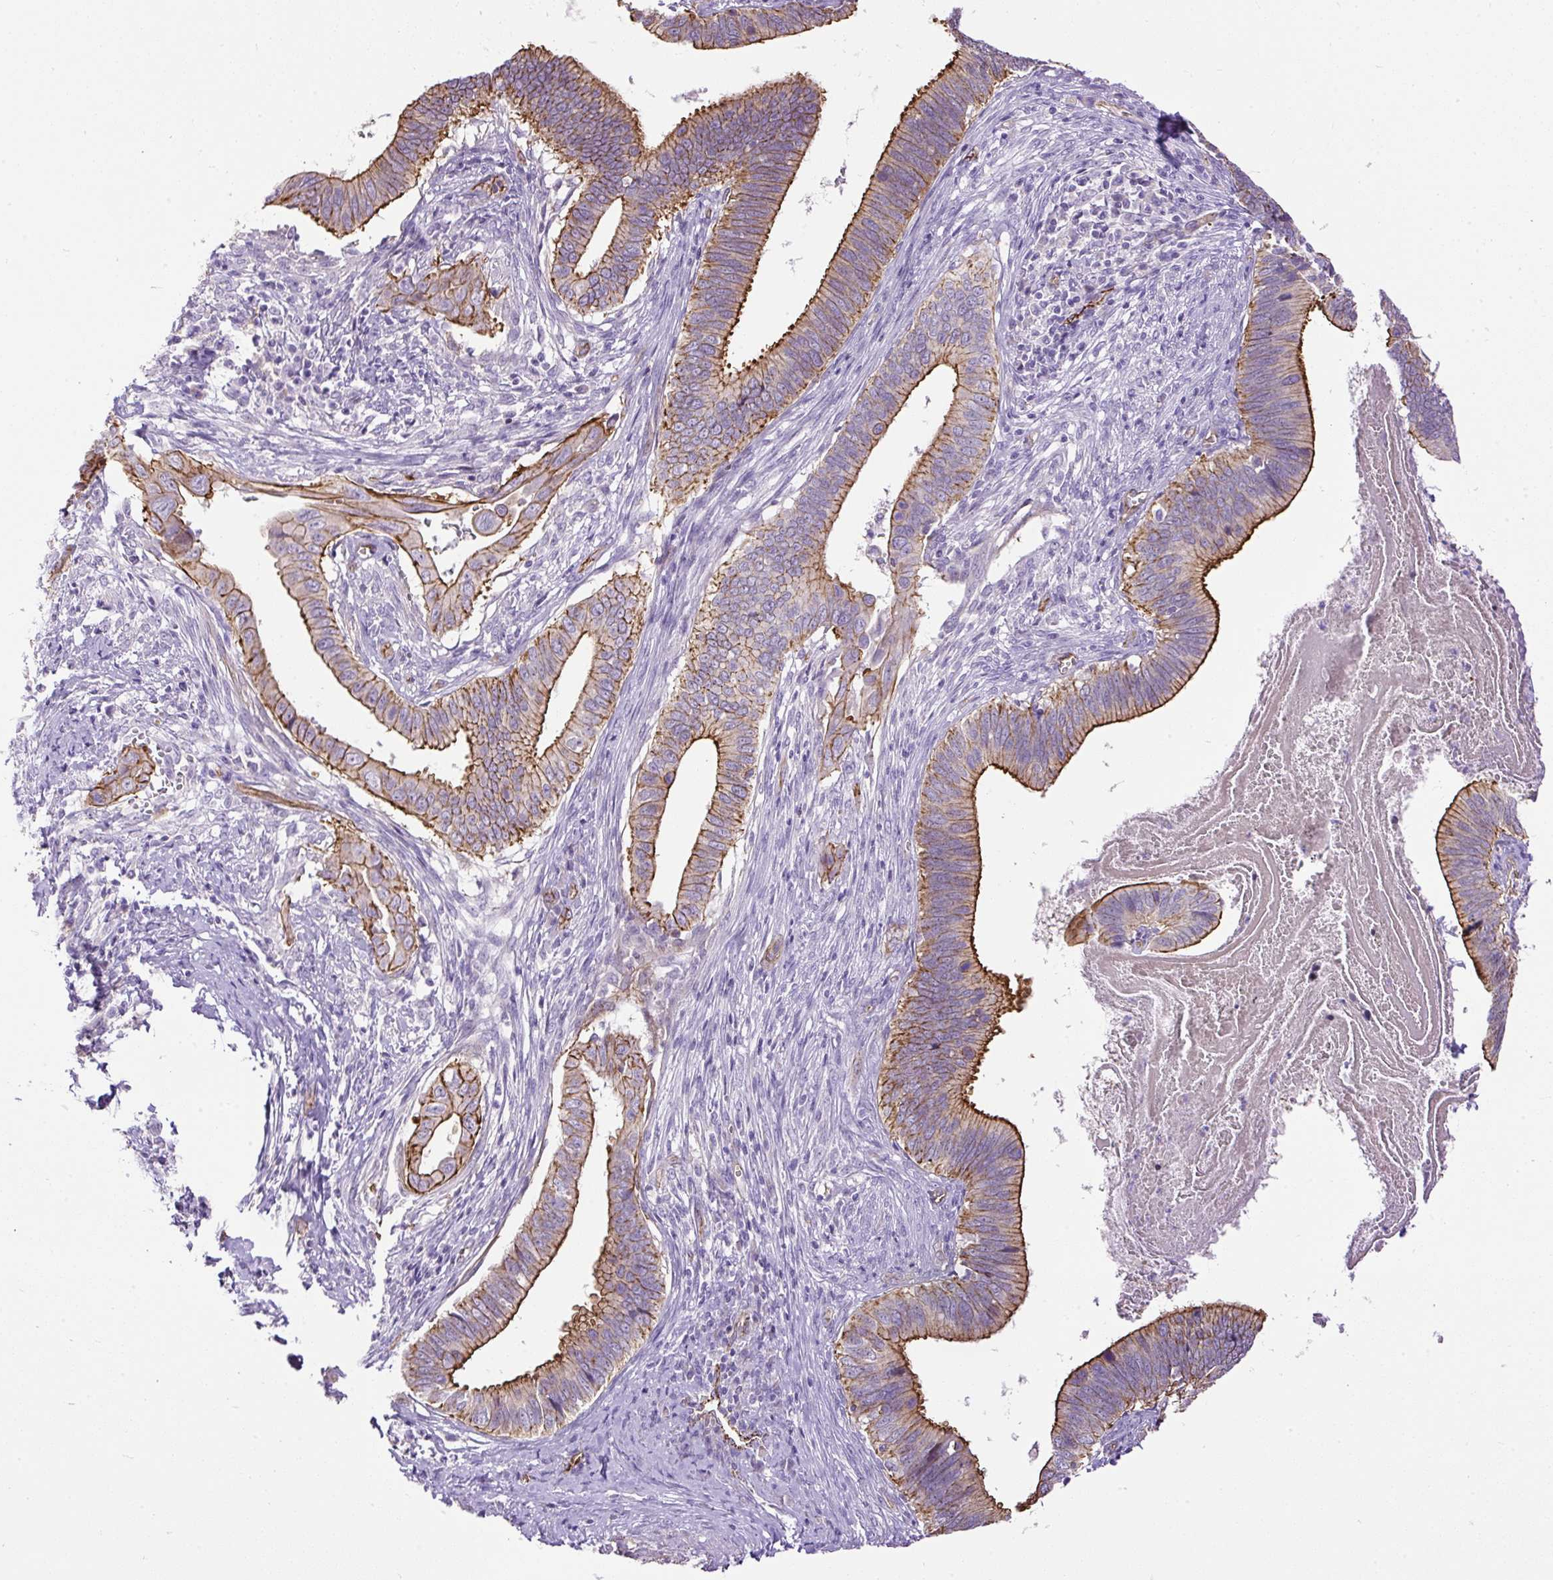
{"staining": {"intensity": "strong", "quantity": "25%-75%", "location": "cytoplasmic/membranous"}, "tissue": "cervical cancer", "cell_type": "Tumor cells", "image_type": "cancer", "snomed": [{"axis": "morphology", "description": "Adenocarcinoma, NOS"}, {"axis": "topography", "description": "Cervix"}], "caption": "Strong cytoplasmic/membranous positivity for a protein is identified in about 25%-75% of tumor cells of adenocarcinoma (cervical) using immunohistochemistry.", "gene": "MAGEB16", "patient": {"sex": "female", "age": 42}}